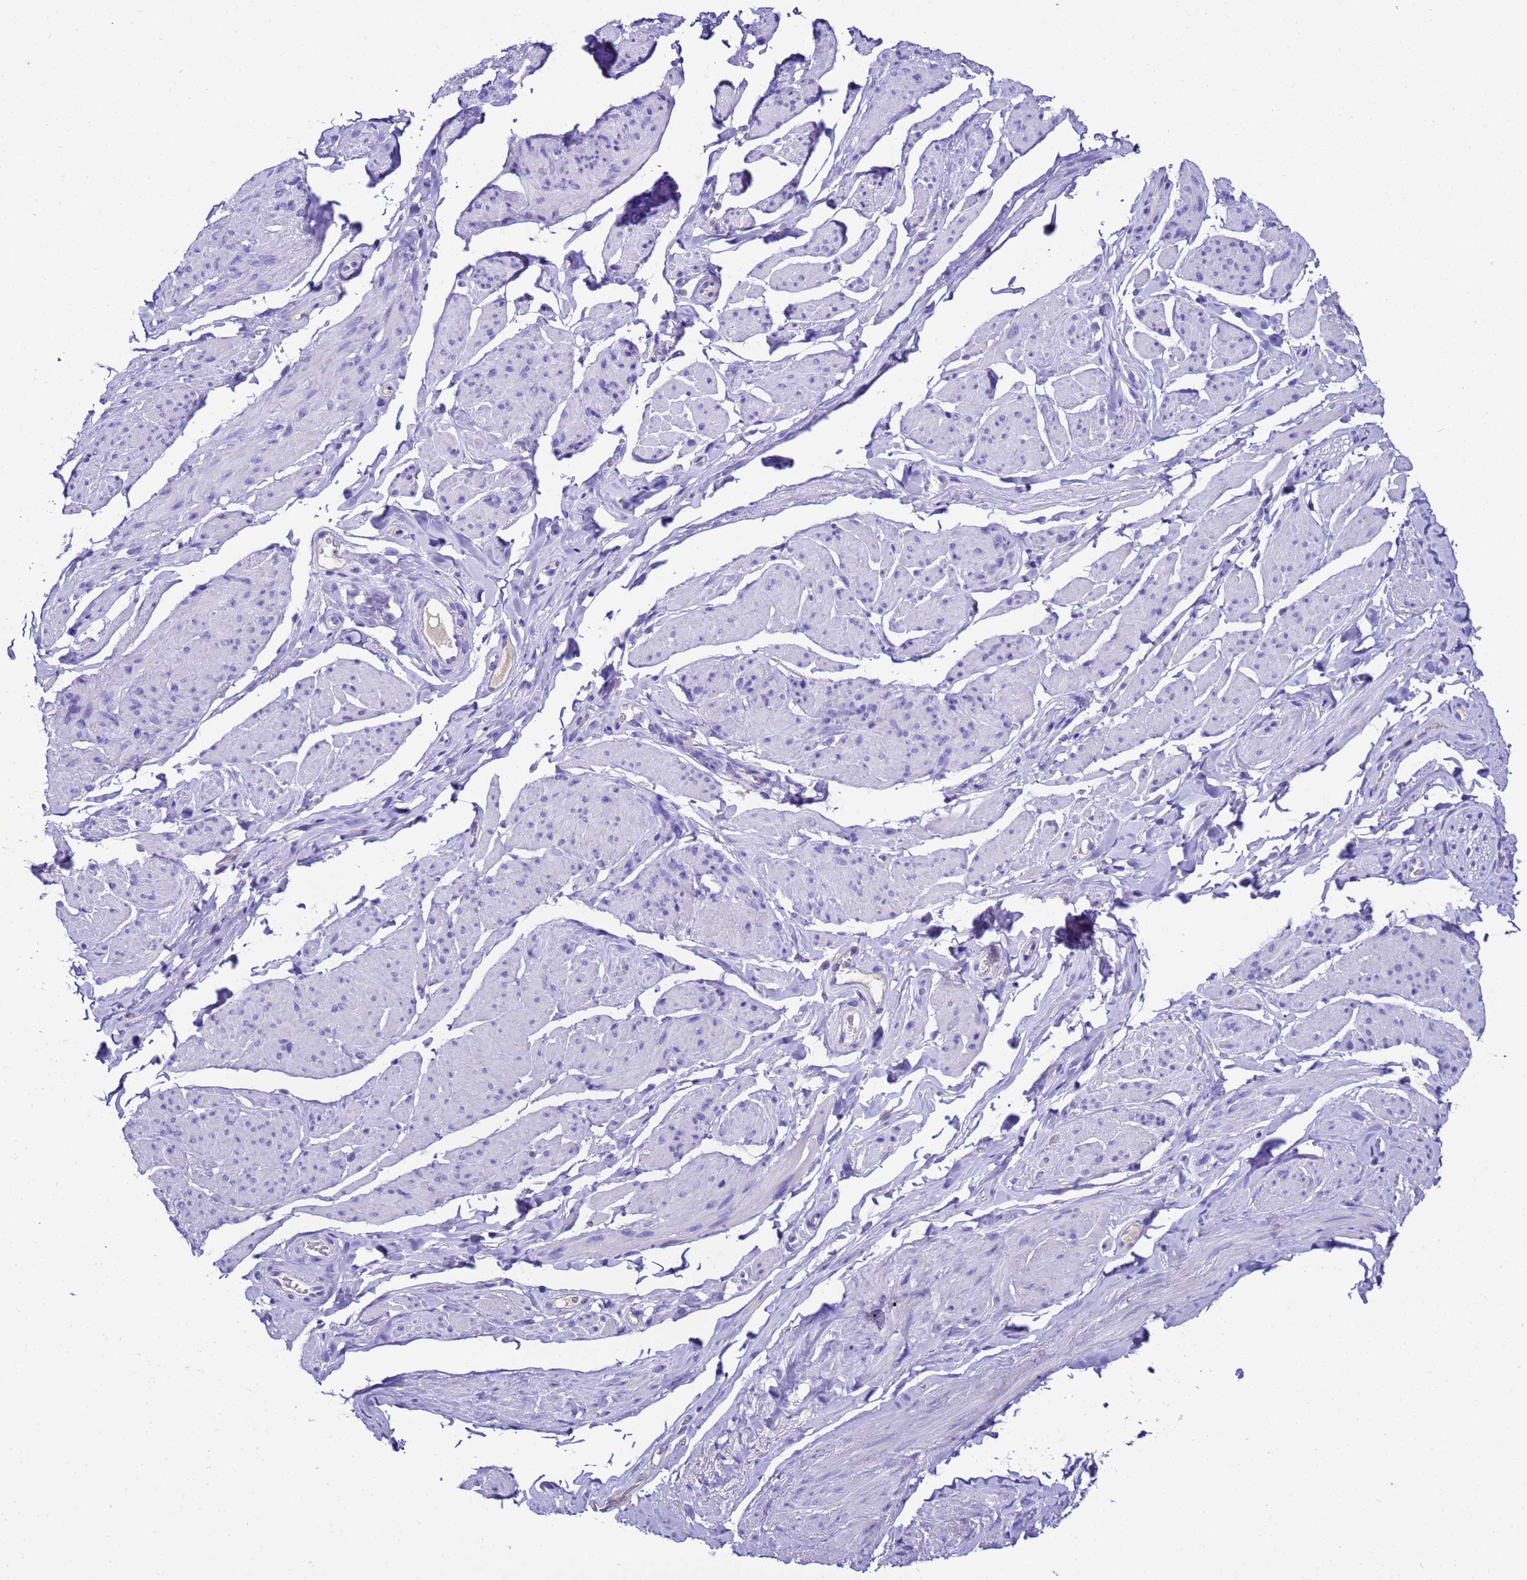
{"staining": {"intensity": "negative", "quantity": "none", "location": "none"}, "tissue": "smooth muscle", "cell_type": "Smooth muscle cells", "image_type": "normal", "snomed": [{"axis": "morphology", "description": "Normal tissue, NOS"}, {"axis": "topography", "description": "Smooth muscle"}, {"axis": "topography", "description": "Peripheral nerve tissue"}], "caption": "Normal smooth muscle was stained to show a protein in brown. There is no significant expression in smooth muscle cells.", "gene": "UGT2A1", "patient": {"sex": "male", "age": 69}}